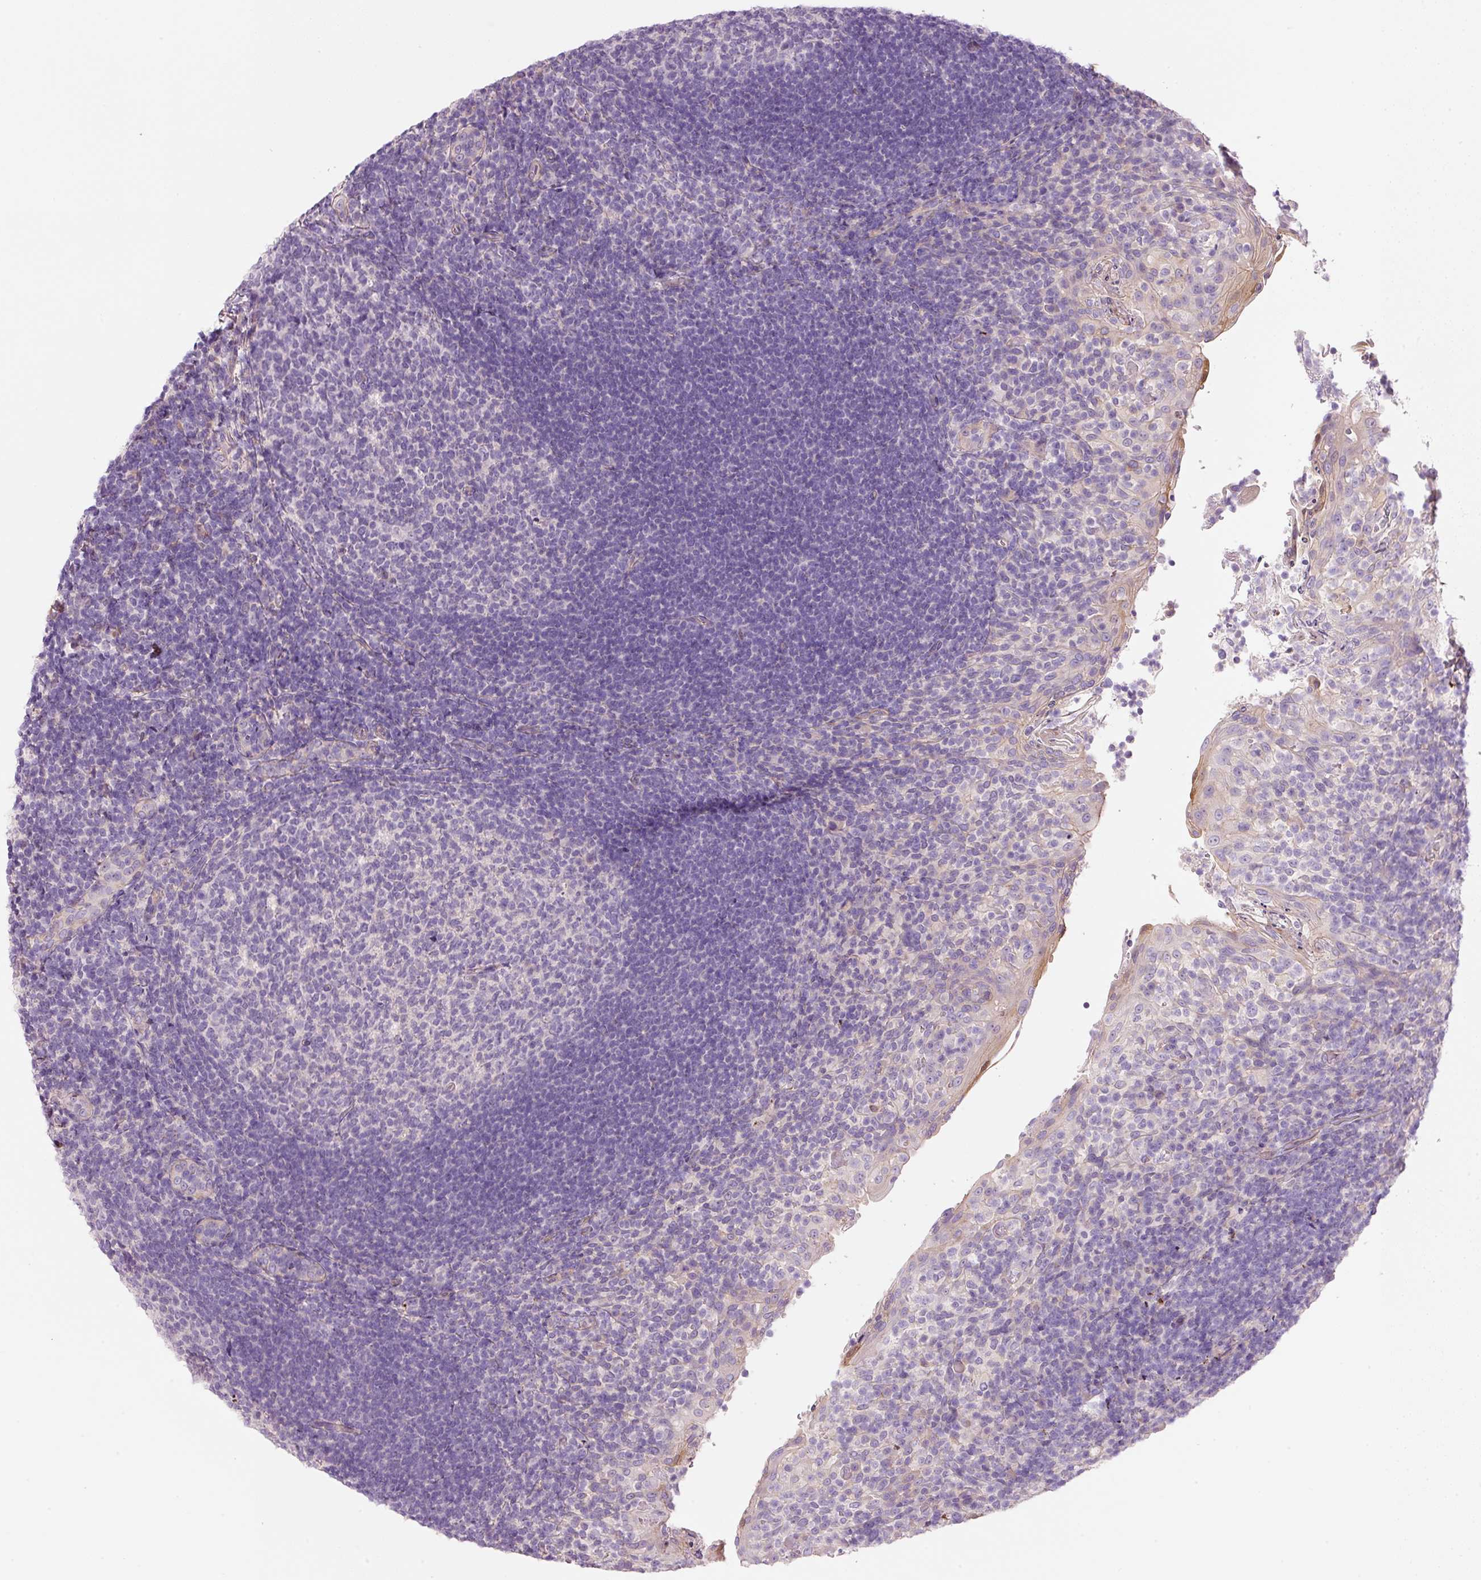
{"staining": {"intensity": "negative", "quantity": "none", "location": "none"}, "tissue": "tonsil", "cell_type": "Germinal center cells", "image_type": "normal", "snomed": [{"axis": "morphology", "description": "Normal tissue, NOS"}, {"axis": "topography", "description": "Tonsil"}], "caption": "Tonsil stained for a protein using immunohistochemistry (IHC) shows no positivity germinal center cells.", "gene": "SOS2", "patient": {"sex": "female", "age": 10}}